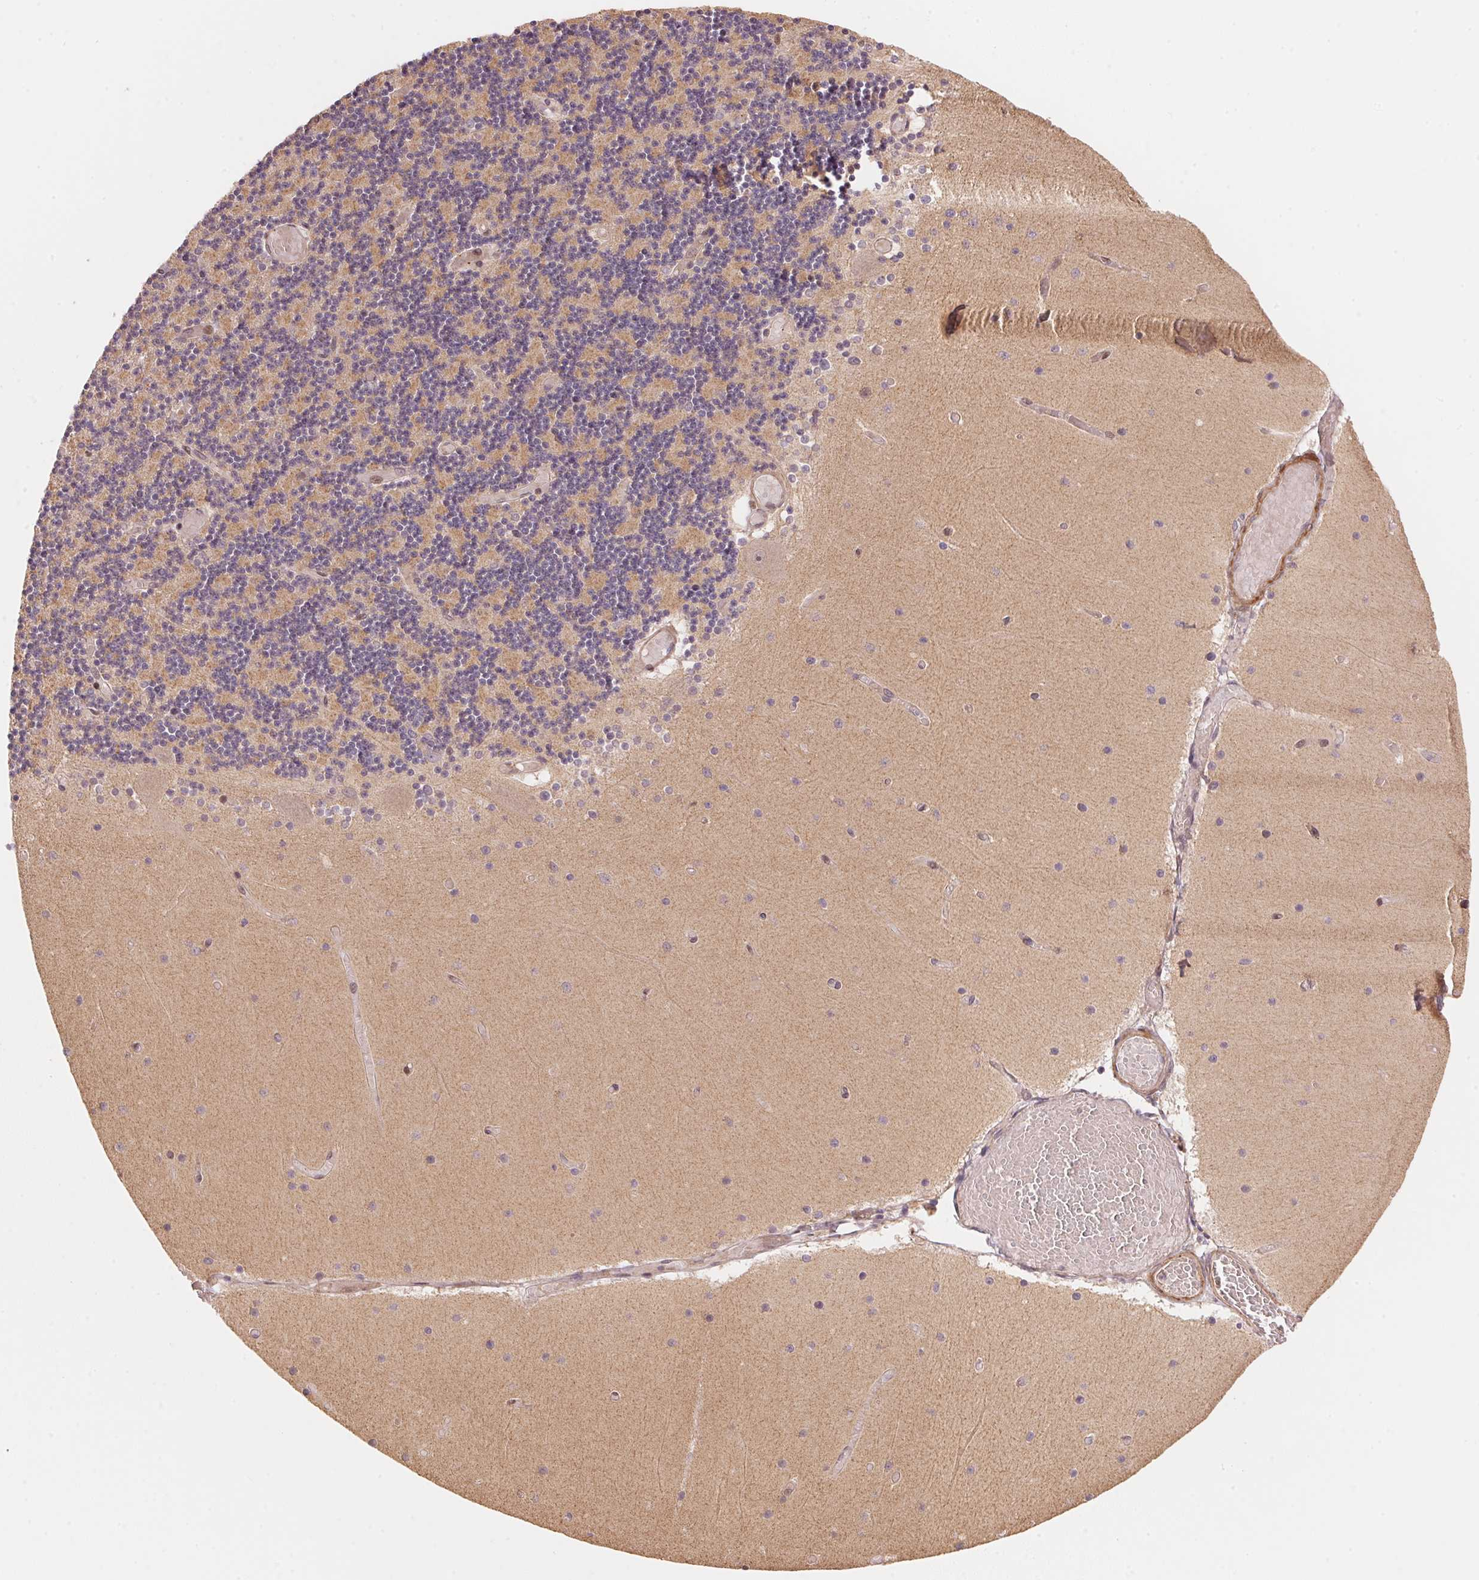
{"staining": {"intensity": "weak", "quantity": "<25%", "location": "cytoplasmic/membranous"}, "tissue": "cerebellum", "cell_type": "Cells in granular layer", "image_type": "normal", "snomed": [{"axis": "morphology", "description": "Normal tissue, NOS"}, {"axis": "topography", "description": "Cerebellum"}], "caption": "Protein analysis of benign cerebellum shows no significant expression in cells in granular layer.", "gene": "TNIP2", "patient": {"sex": "female", "age": 28}}